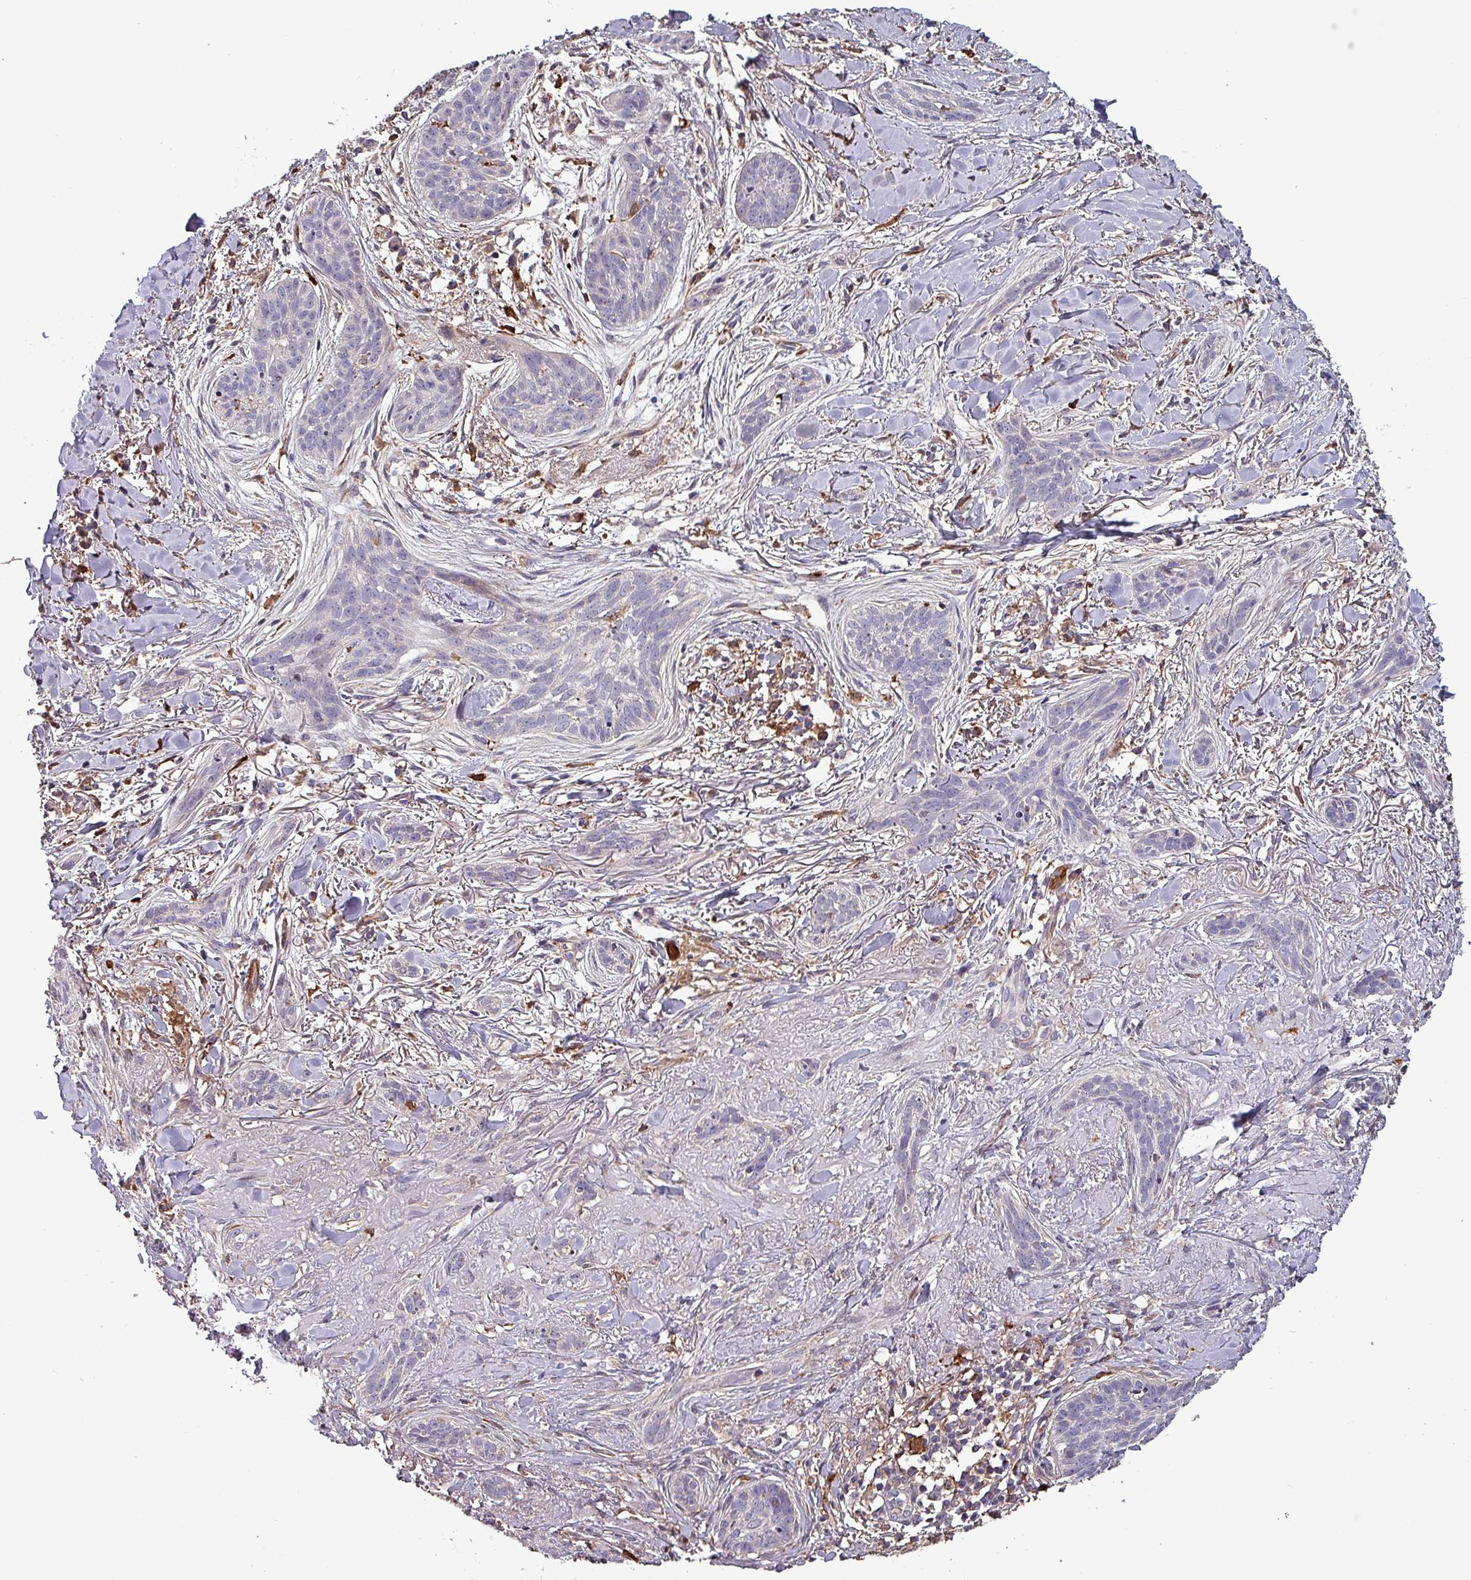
{"staining": {"intensity": "negative", "quantity": "none", "location": "none"}, "tissue": "skin cancer", "cell_type": "Tumor cells", "image_type": "cancer", "snomed": [{"axis": "morphology", "description": "Basal cell carcinoma"}, {"axis": "topography", "description": "Skin"}], "caption": "Tumor cells show no significant protein expression in skin cancer (basal cell carcinoma).", "gene": "SCIN", "patient": {"sex": "male", "age": 52}}